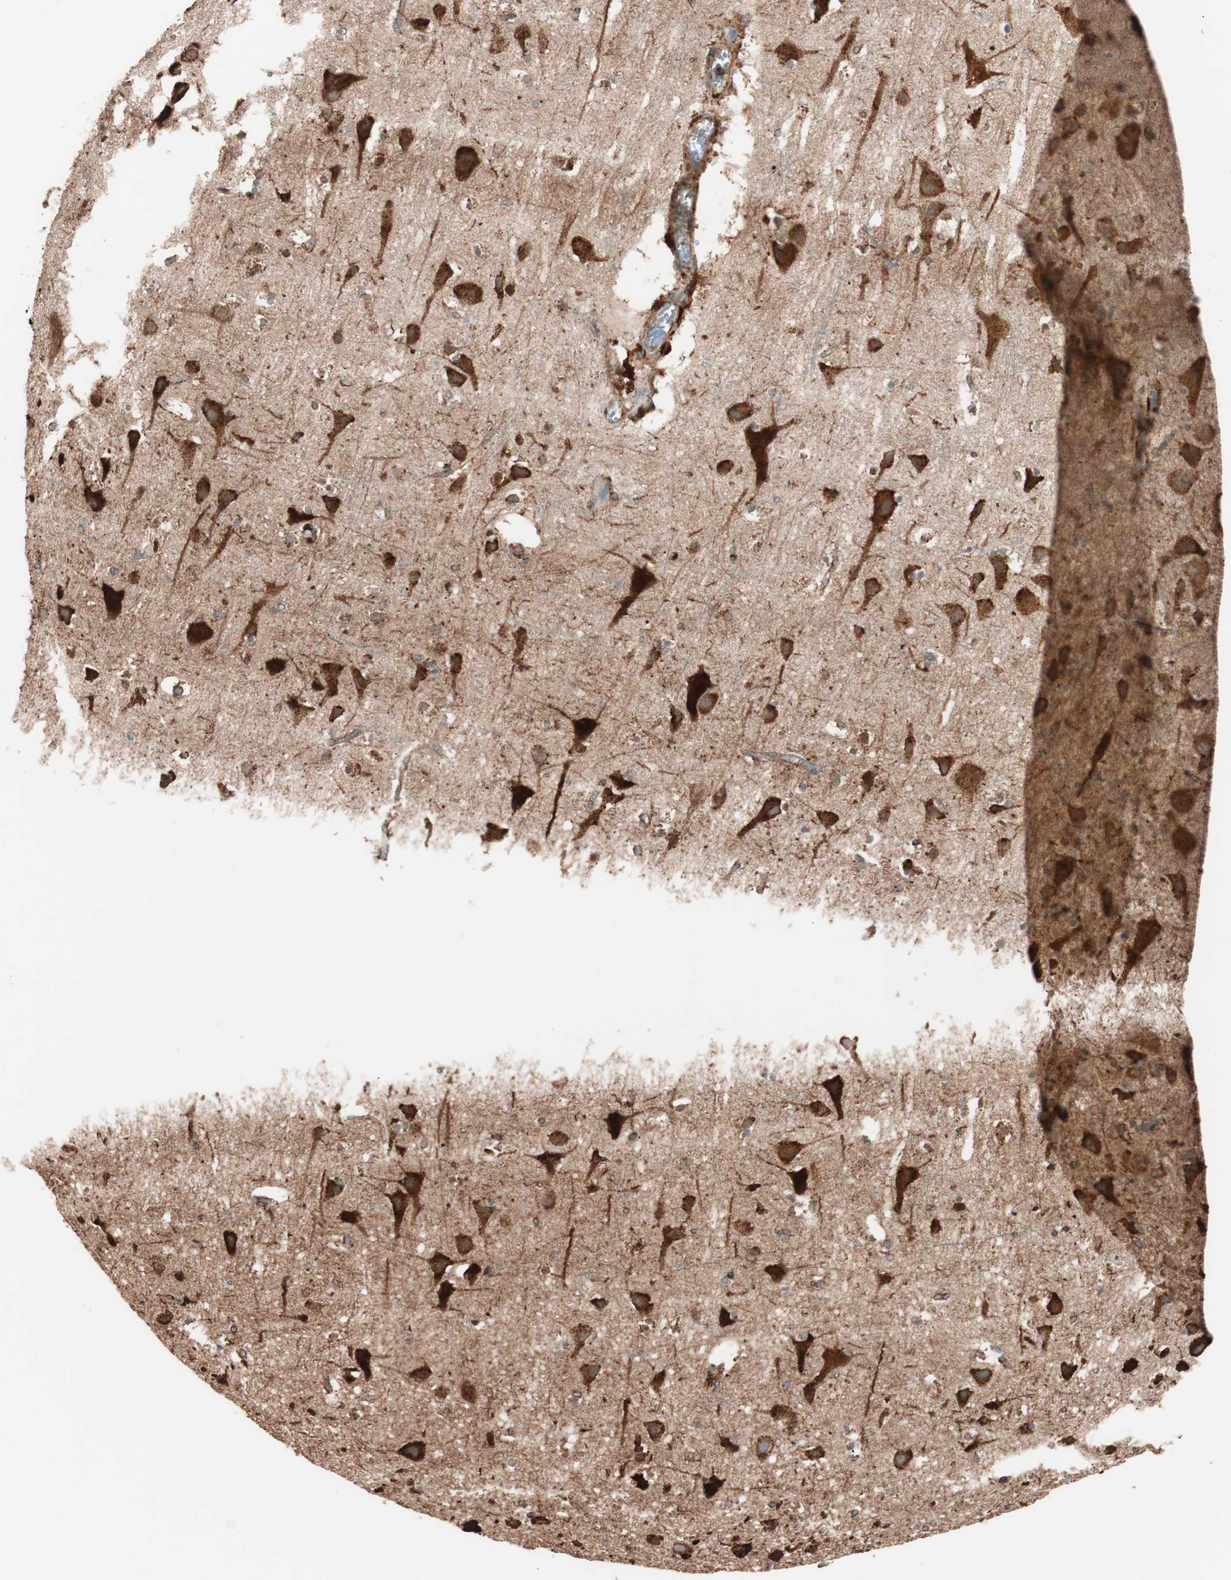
{"staining": {"intensity": "moderate", "quantity": "25%-75%", "location": "cytoplasmic/membranous"}, "tissue": "cerebral cortex", "cell_type": "Endothelial cells", "image_type": "normal", "snomed": [{"axis": "morphology", "description": "Normal tissue, NOS"}, {"axis": "topography", "description": "Cerebral cortex"}], "caption": "Protein expression analysis of normal cerebral cortex shows moderate cytoplasmic/membranous staining in about 25%-75% of endothelial cells.", "gene": "VEGFA", "patient": {"sex": "male", "age": 45}}